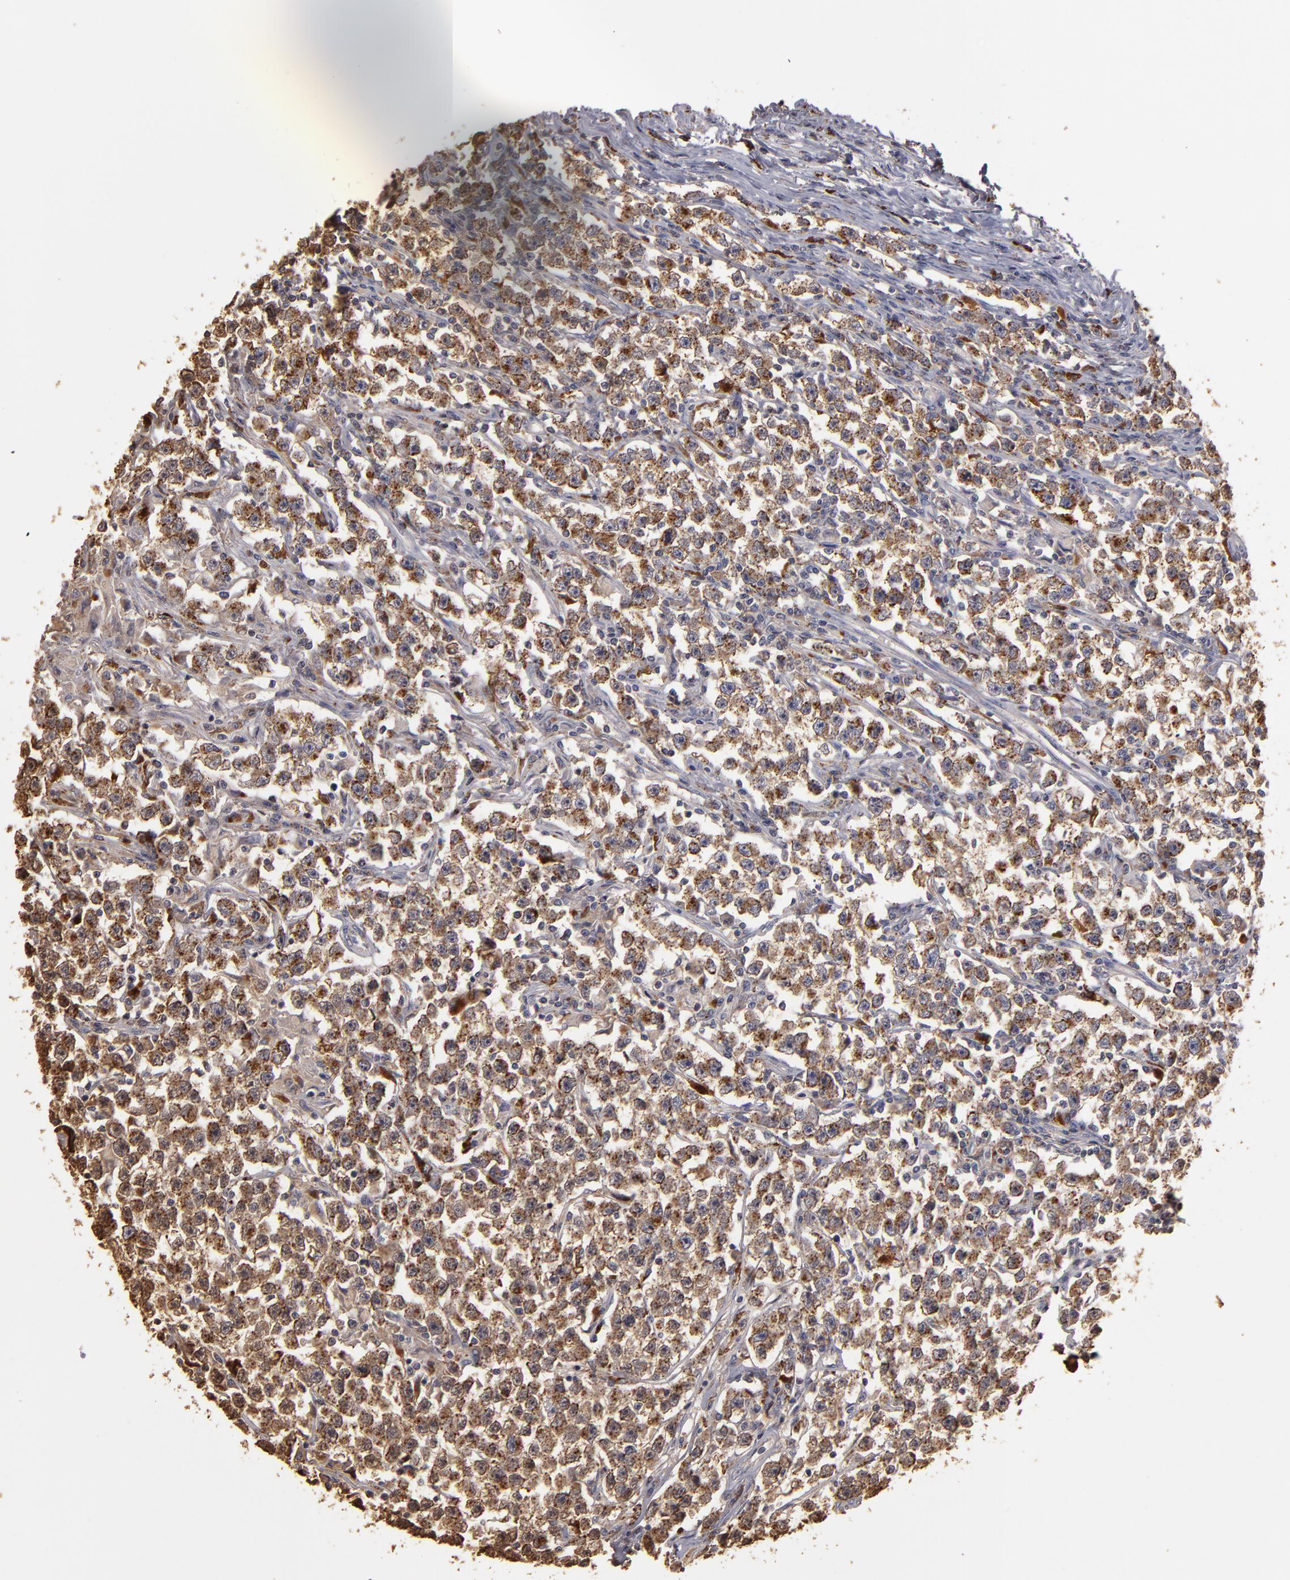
{"staining": {"intensity": "moderate", "quantity": ">75%", "location": "cytoplasmic/membranous"}, "tissue": "testis cancer", "cell_type": "Tumor cells", "image_type": "cancer", "snomed": [{"axis": "morphology", "description": "Seminoma, NOS"}, {"axis": "topography", "description": "Testis"}], "caption": "High-power microscopy captured an immunohistochemistry micrograph of seminoma (testis), revealing moderate cytoplasmic/membranous staining in approximately >75% of tumor cells.", "gene": "TRAF1", "patient": {"sex": "male", "age": 33}}